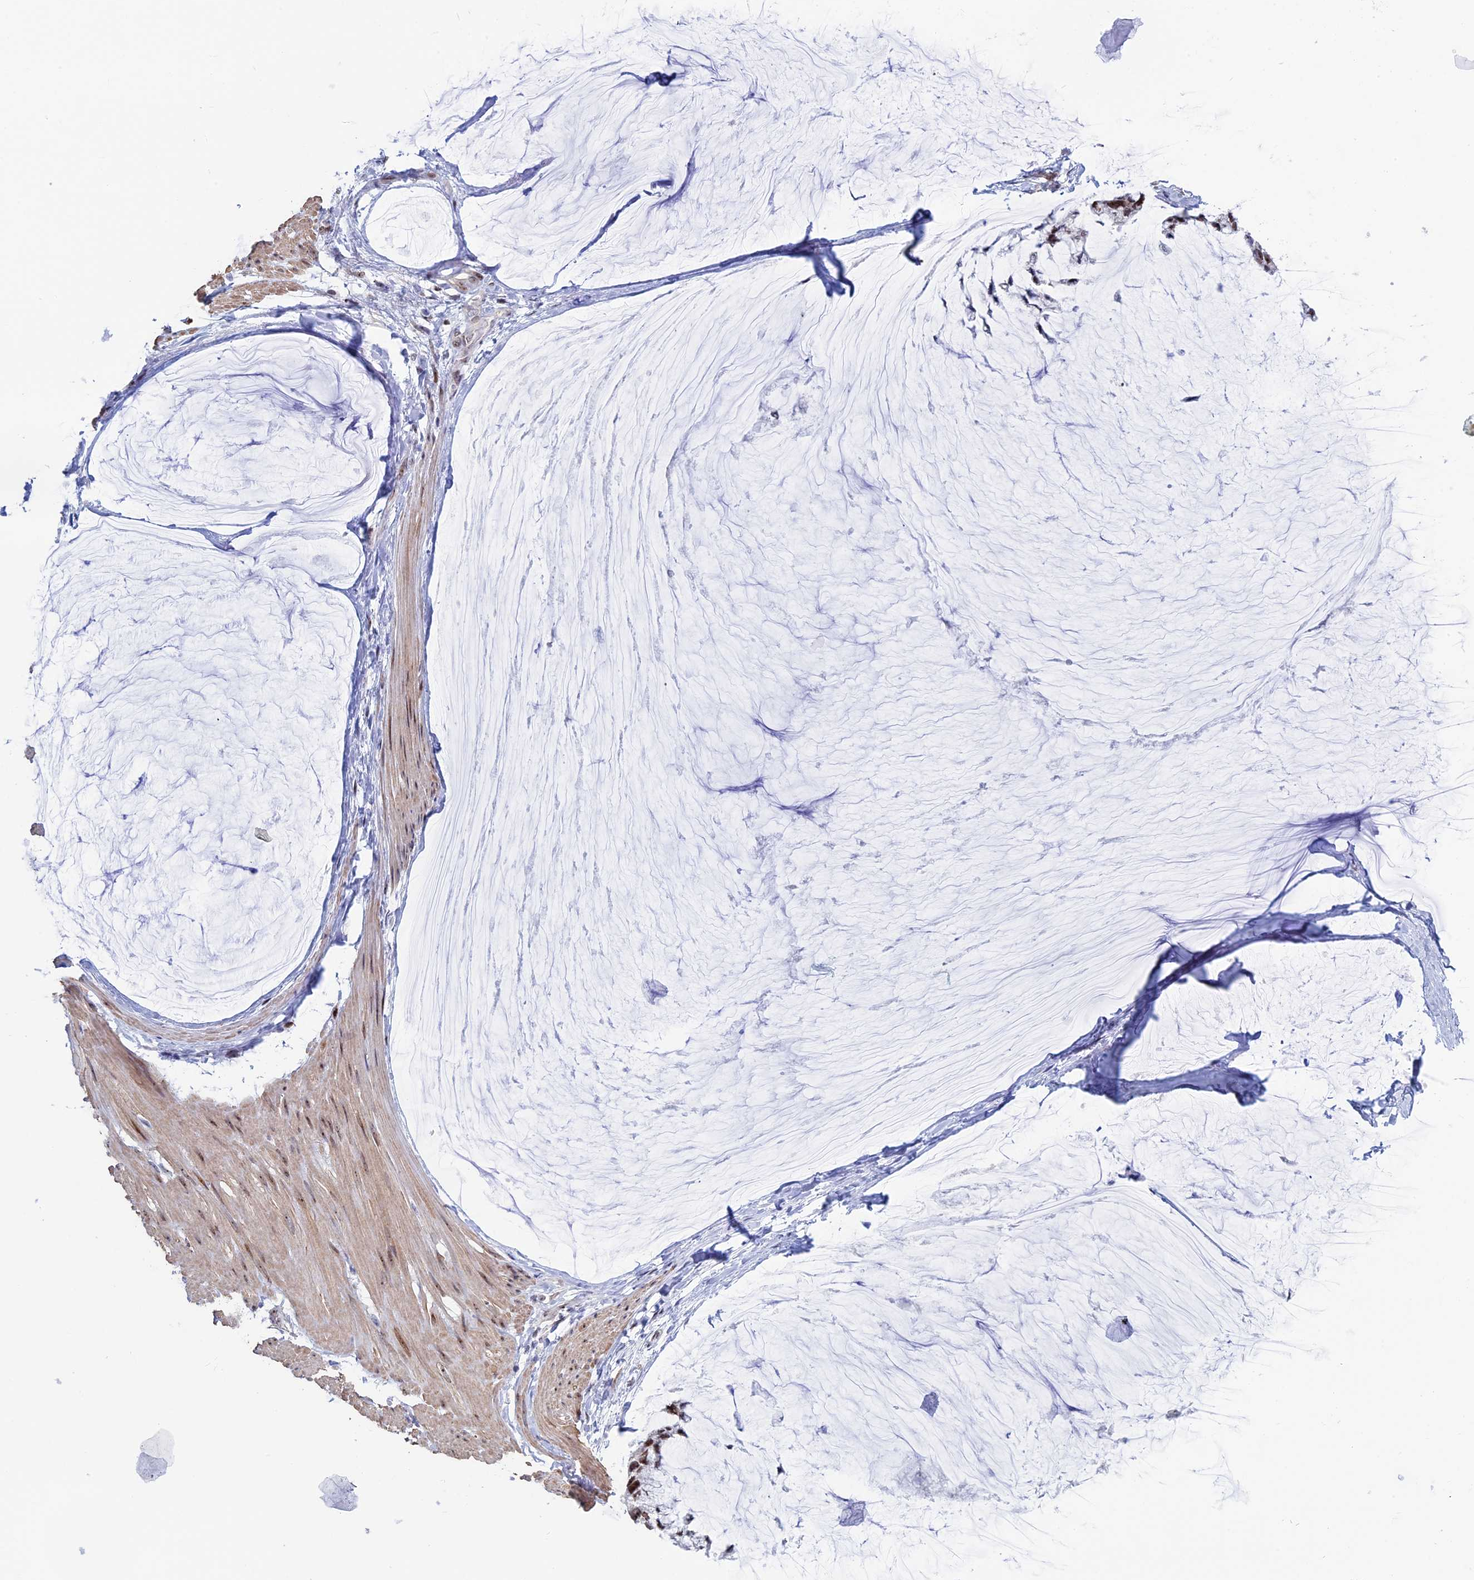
{"staining": {"intensity": "moderate", "quantity": ">75%", "location": "nuclear"}, "tissue": "ovarian cancer", "cell_type": "Tumor cells", "image_type": "cancer", "snomed": [{"axis": "morphology", "description": "Cystadenocarcinoma, mucinous, NOS"}, {"axis": "topography", "description": "Ovary"}], "caption": "Protein staining of mucinous cystadenocarcinoma (ovarian) tissue shows moderate nuclear positivity in about >75% of tumor cells. (DAB IHC, brown staining for protein, blue staining for nuclei).", "gene": "CCDC86", "patient": {"sex": "female", "age": 39}}